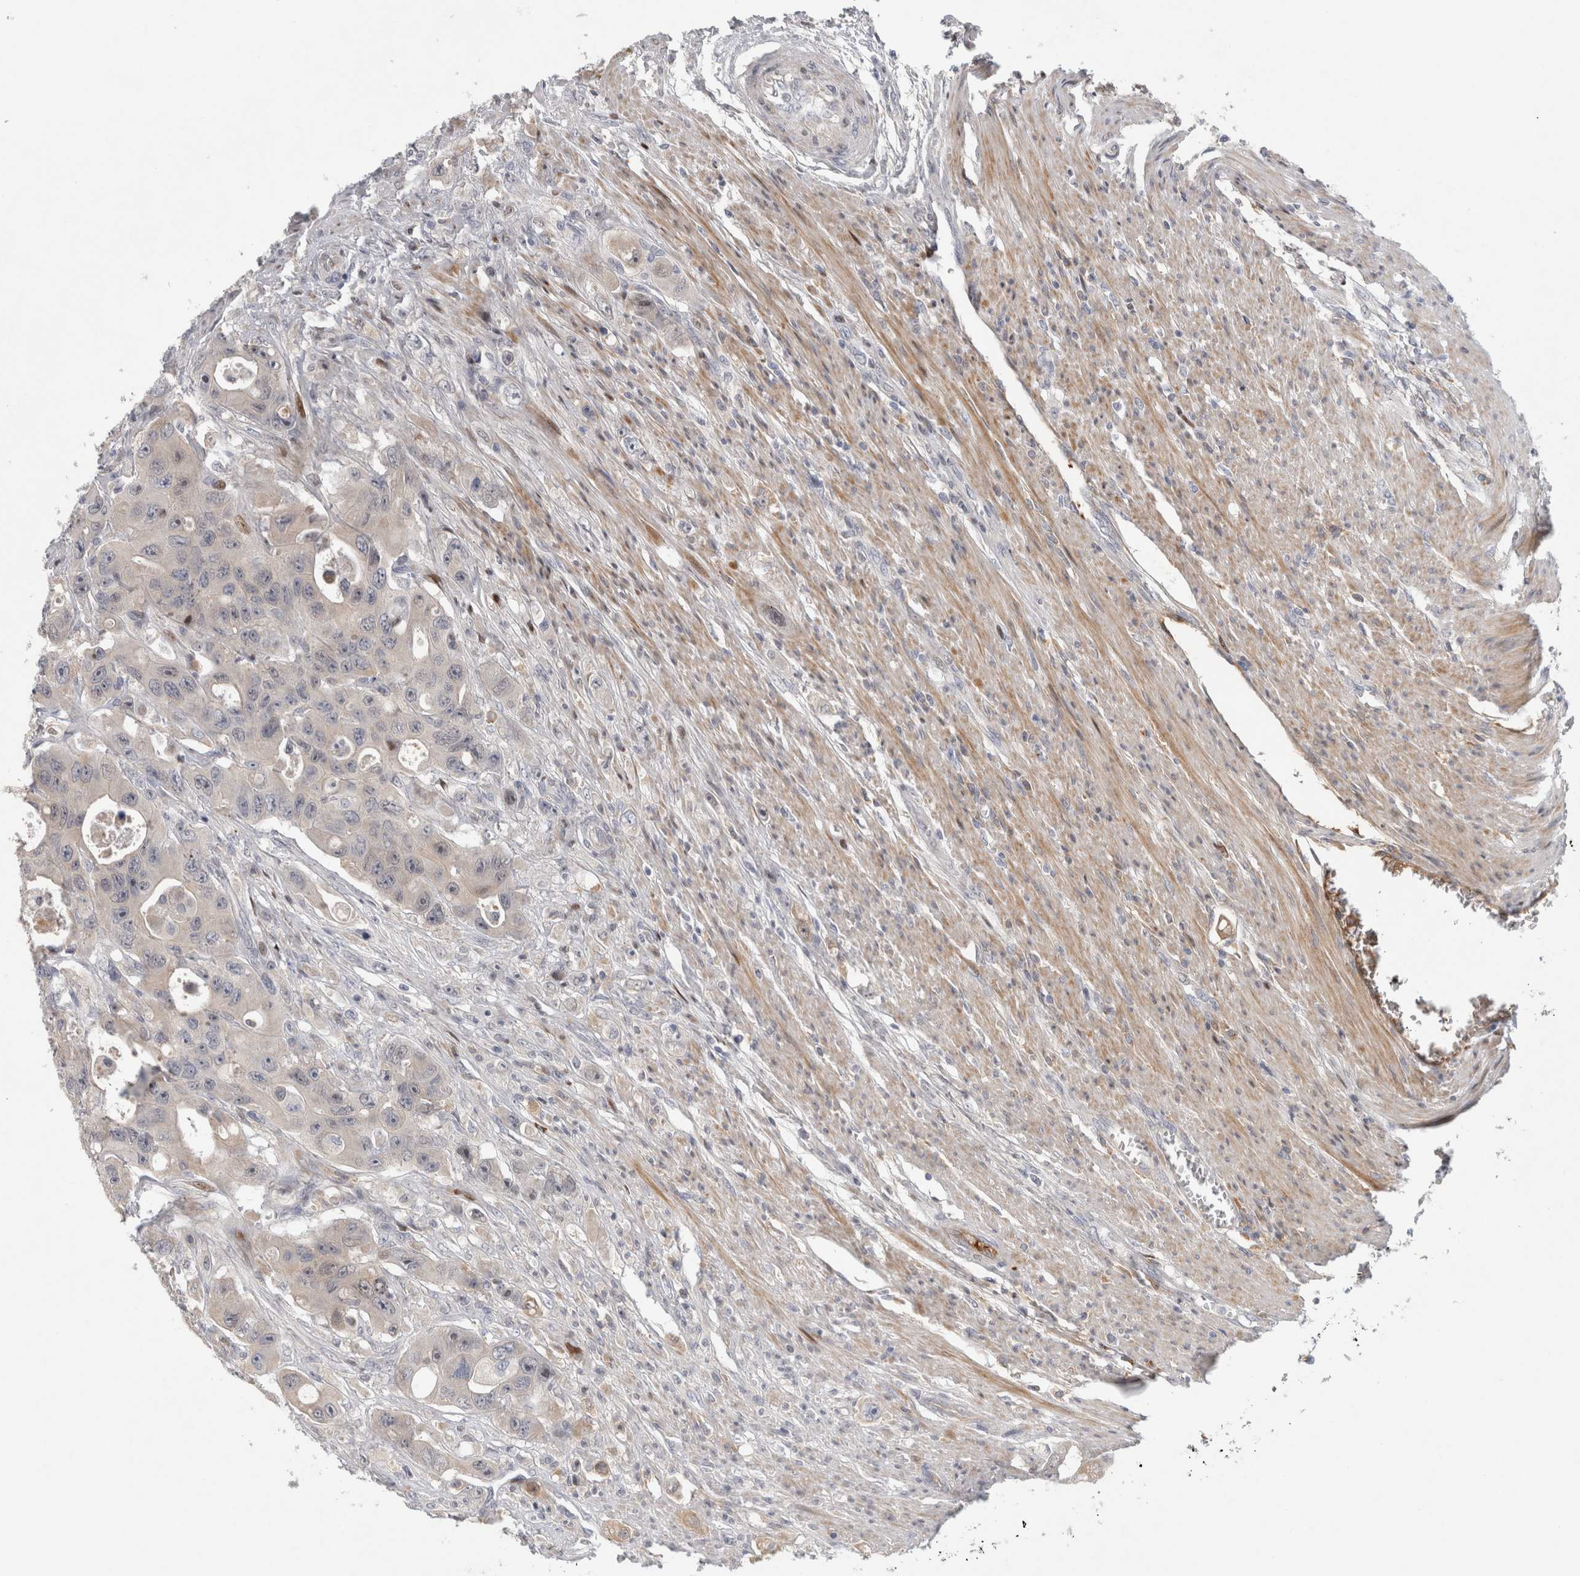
{"staining": {"intensity": "negative", "quantity": "none", "location": "none"}, "tissue": "colorectal cancer", "cell_type": "Tumor cells", "image_type": "cancer", "snomed": [{"axis": "morphology", "description": "Adenocarcinoma, NOS"}, {"axis": "topography", "description": "Colon"}], "caption": "Tumor cells are negative for protein expression in human colorectal cancer (adenocarcinoma).", "gene": "RBM48", "patient": {"sex": "female", "age": 46}}